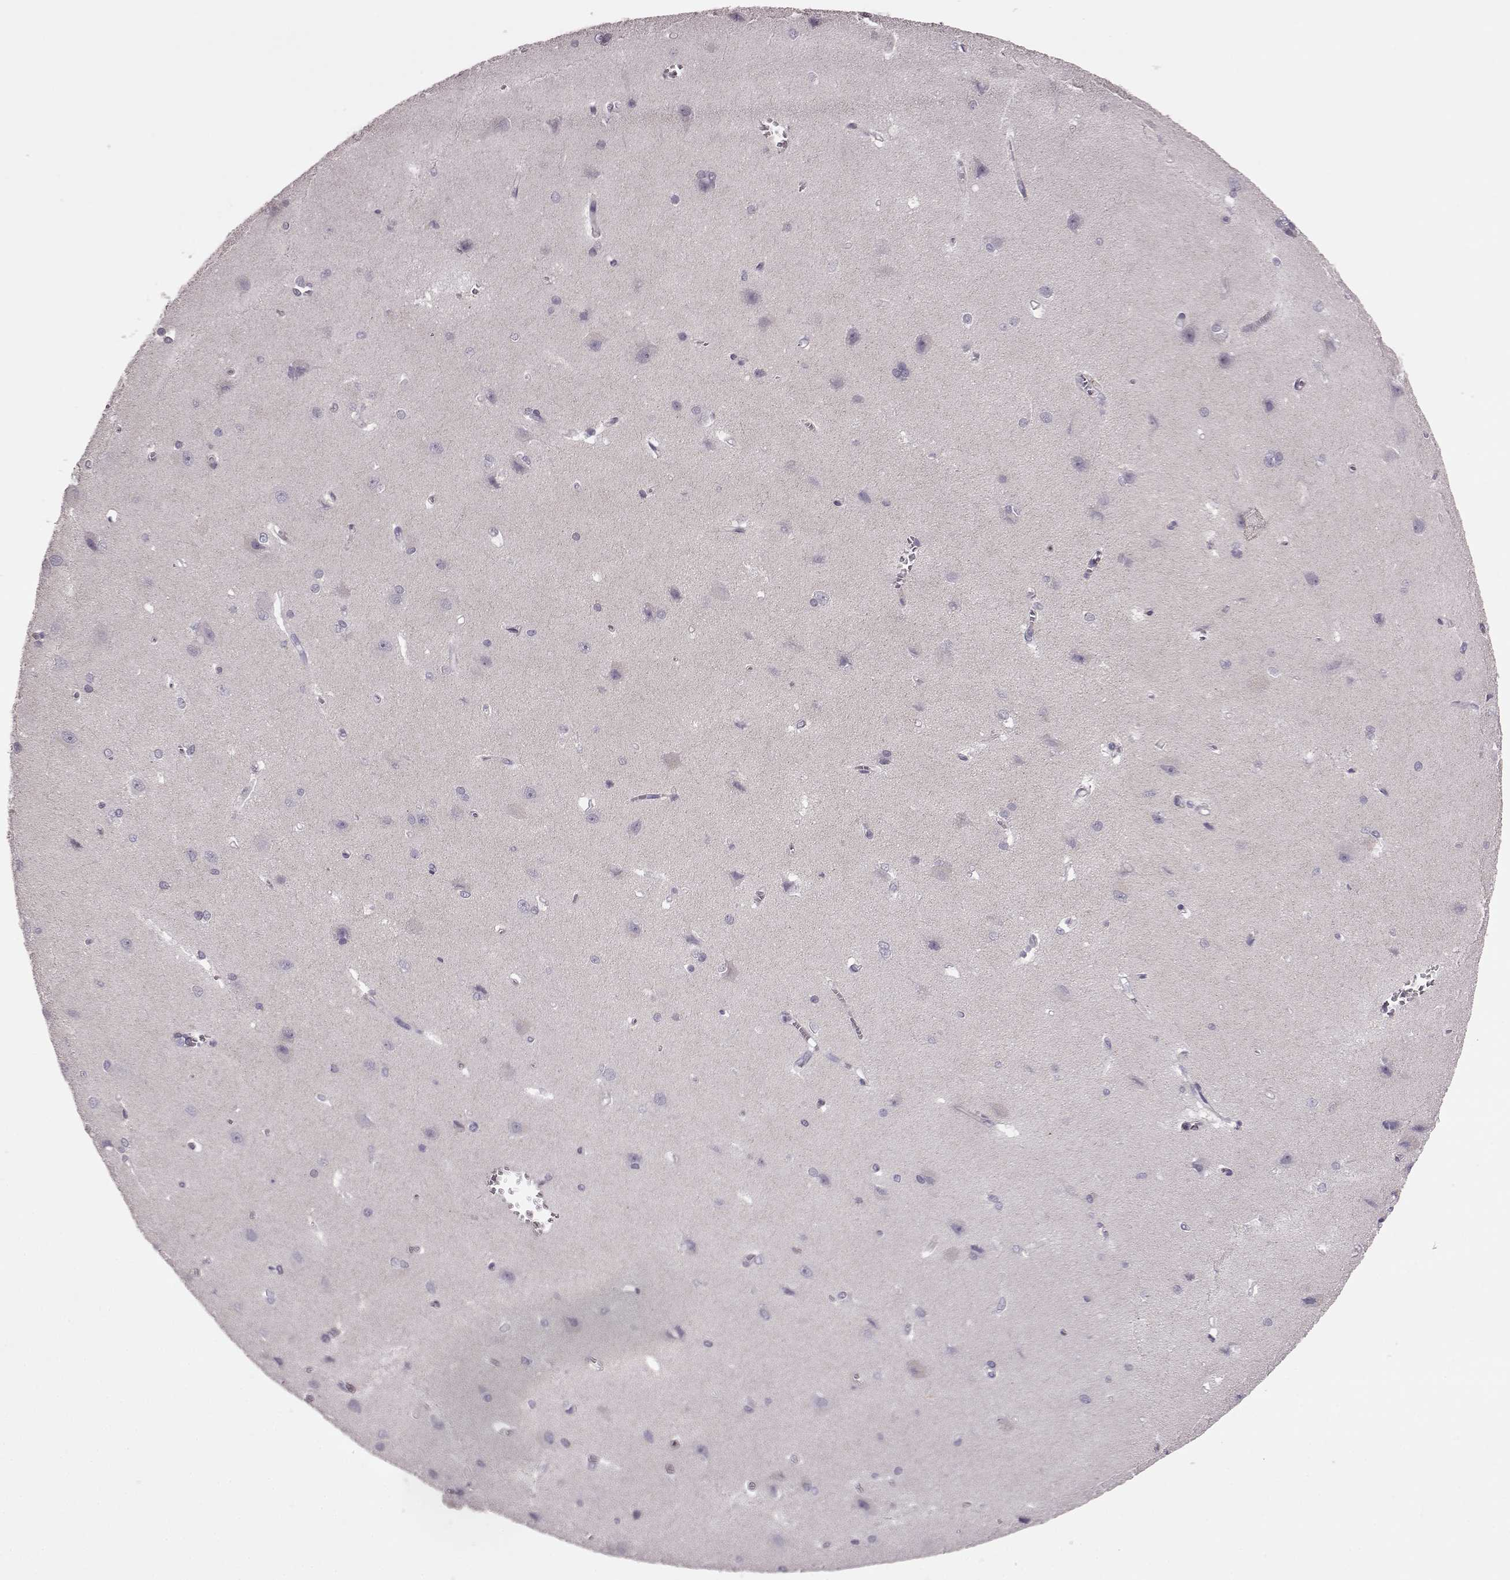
{"staining": {"intensity": "negative", "quantity": "none", "location": "none"}, "tissue": "cerebral cortex", "cell_type": "Endothelial cells", "image_type": "normal", "snomed": [{"axis": "morphology", "description": "Normal tissue, NOS"}, {"axis": "topography", "description": "Cerebral cortex"}], "caption": "The immunohistochemistry photomicrograph has no significant positivity in endothelial cells of cerebral cortex.", "gene": "RIMS2", "patient": {"sex": "male", "age": 37}}